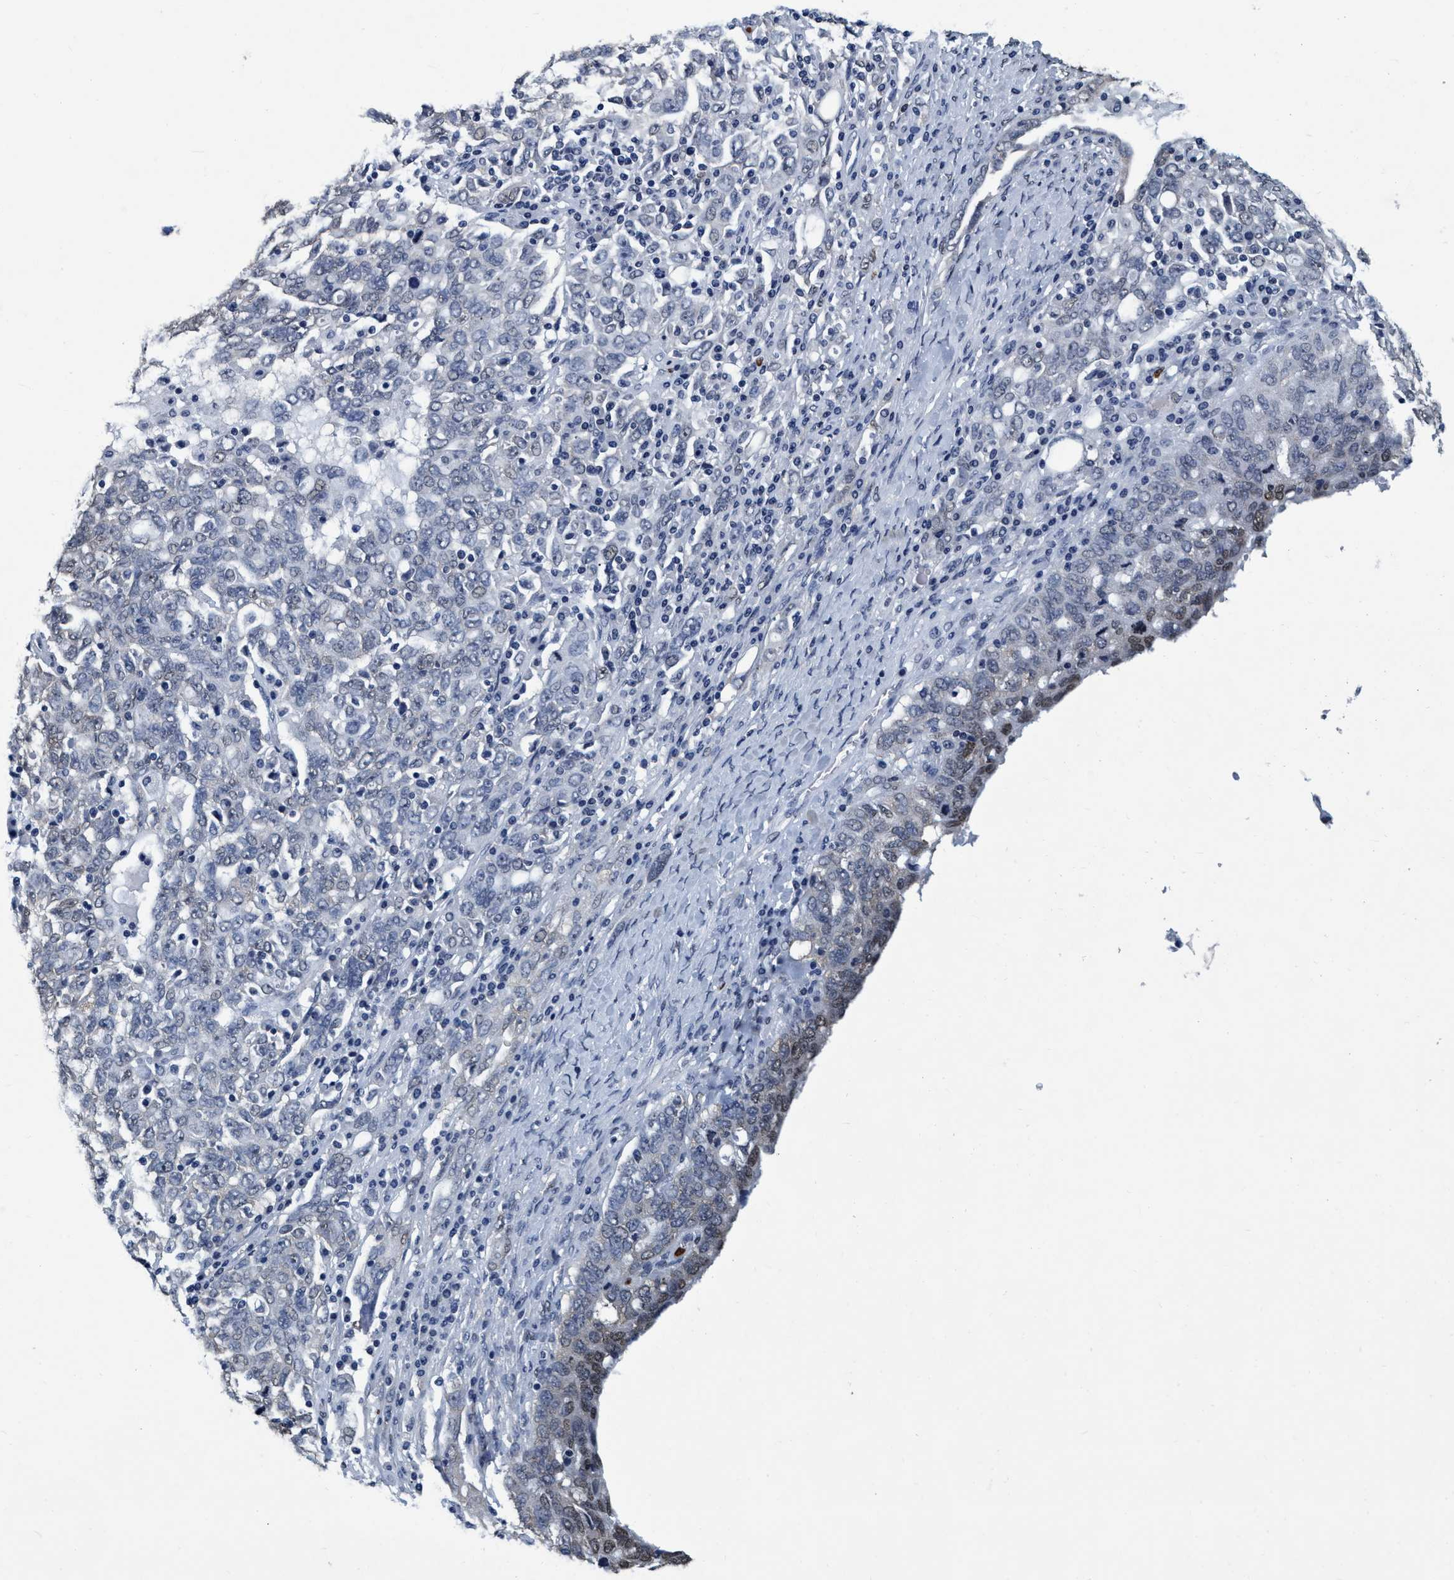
{"staining": {"intensity": "negative", "quantity": "none", "location": "none"}, "tissue": "ovarian cancer", "cell_type": "Tumor cells", "image_type": "cancer", "snomed": [{"axis": "morphology", "description": "Carcinoma, endometroid"}, {"axis": "topography", "description": "Ovary"}], "caption": "A high-resolution histopathology image shows immunohistochemistry (IHC) staining of ovarian cancer, which exhibits no significant positivity in tumor cells.", "gene": "CCNE2", "patient": {"sex": "female", "age": 62}}